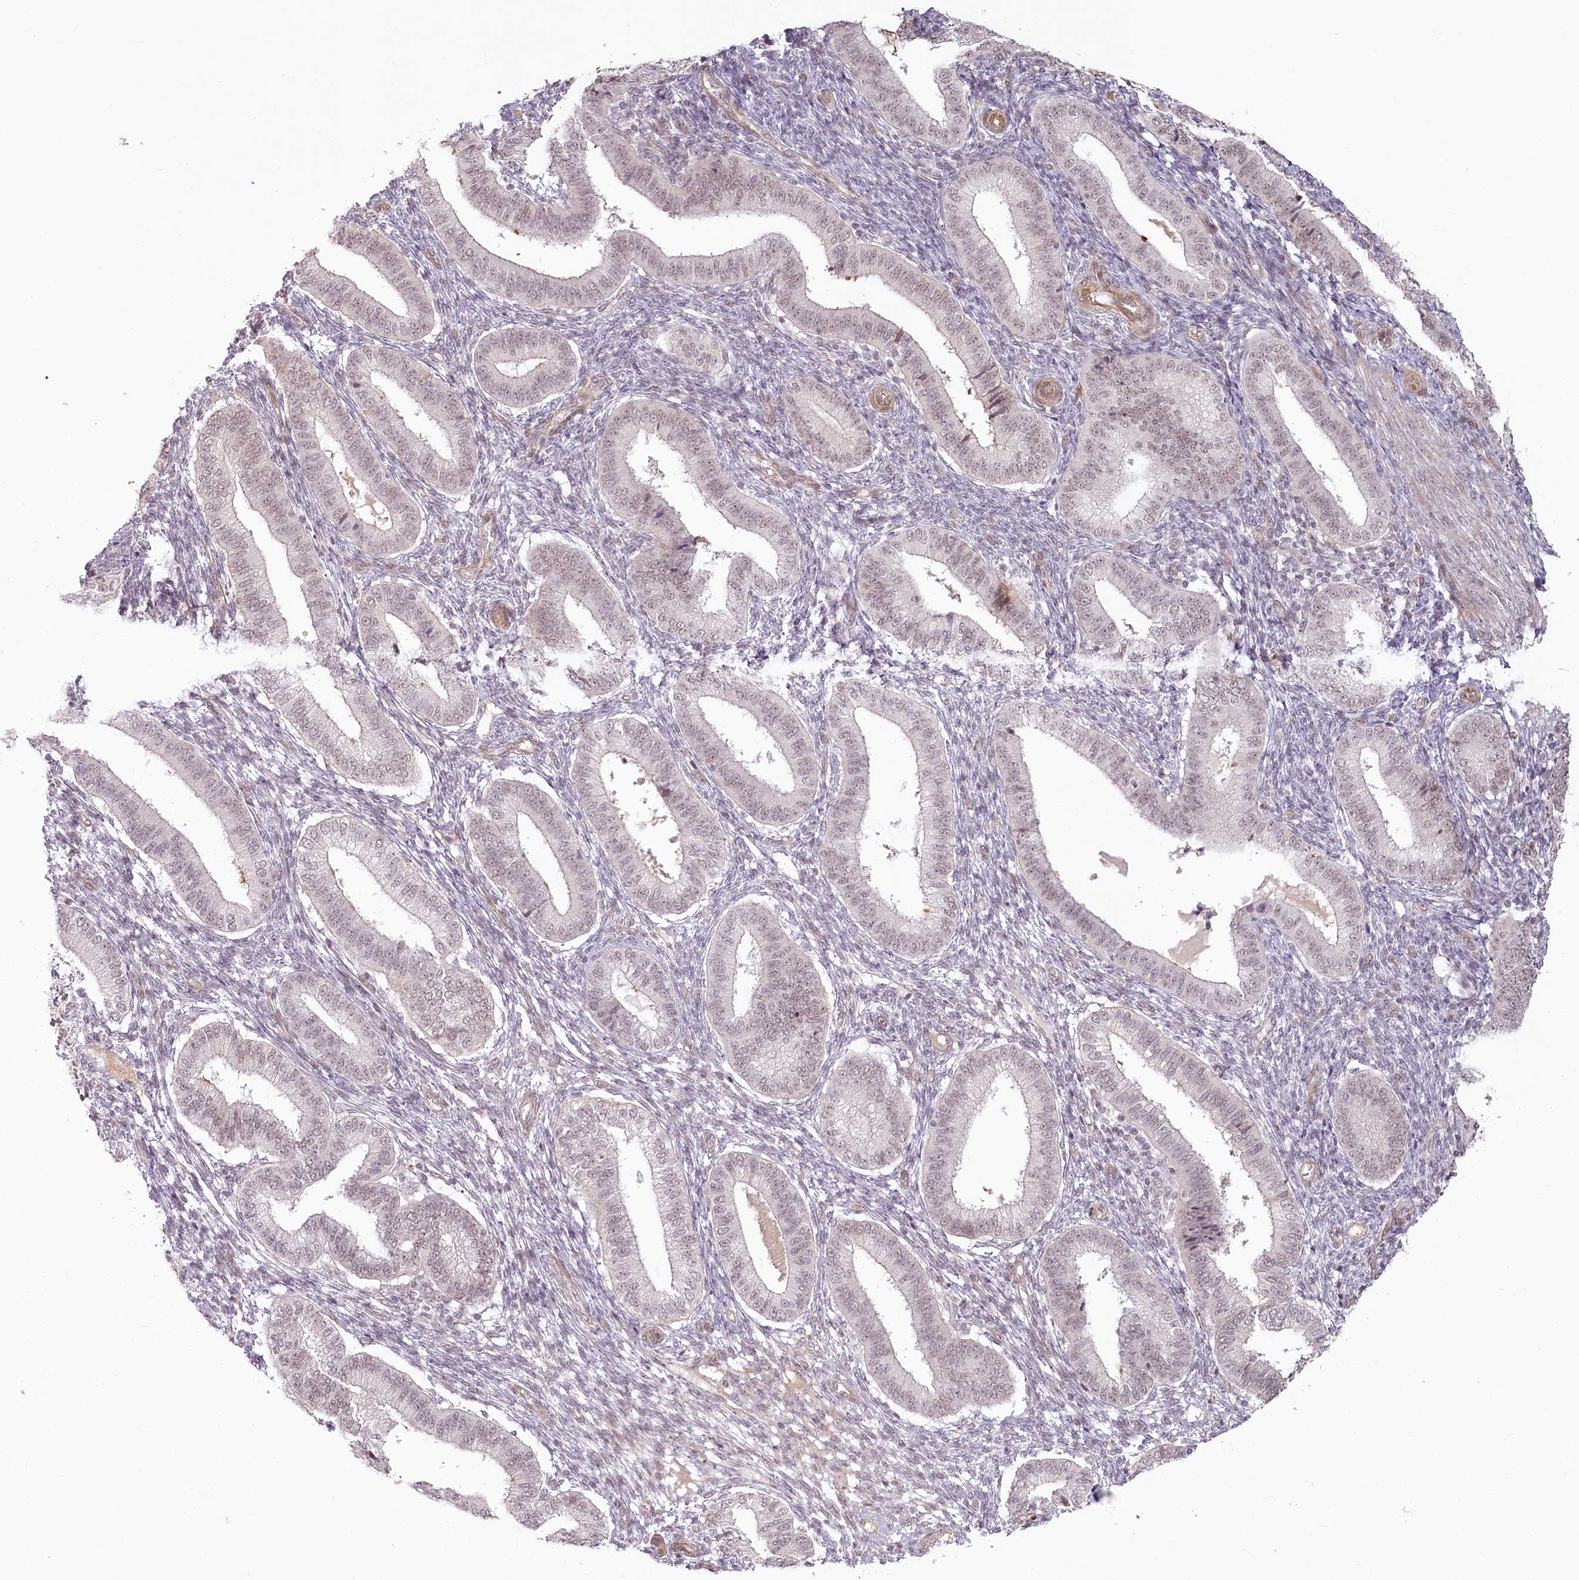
{"staining": {"intensity": "weak", "quantity": "25%-75%", "location": "nuclear"}, "tissue": "endometrium", "cell_type": "Cells in endometrial stroma", "image_type": "normal", "snomed": [{"axis": "morphology", "description": "Normal tissue, NOS"}, {"axis": "topography", "description": "Endometrium"}], "caption": "This is an image of immunohistochemistry (IHC) staining of unremarkable endometrium, which shows weak staining in the nuclear of cells in endometrial stroma.", "gene": "EXOSC7", "patient": {"sex": "female", "age": 39}}